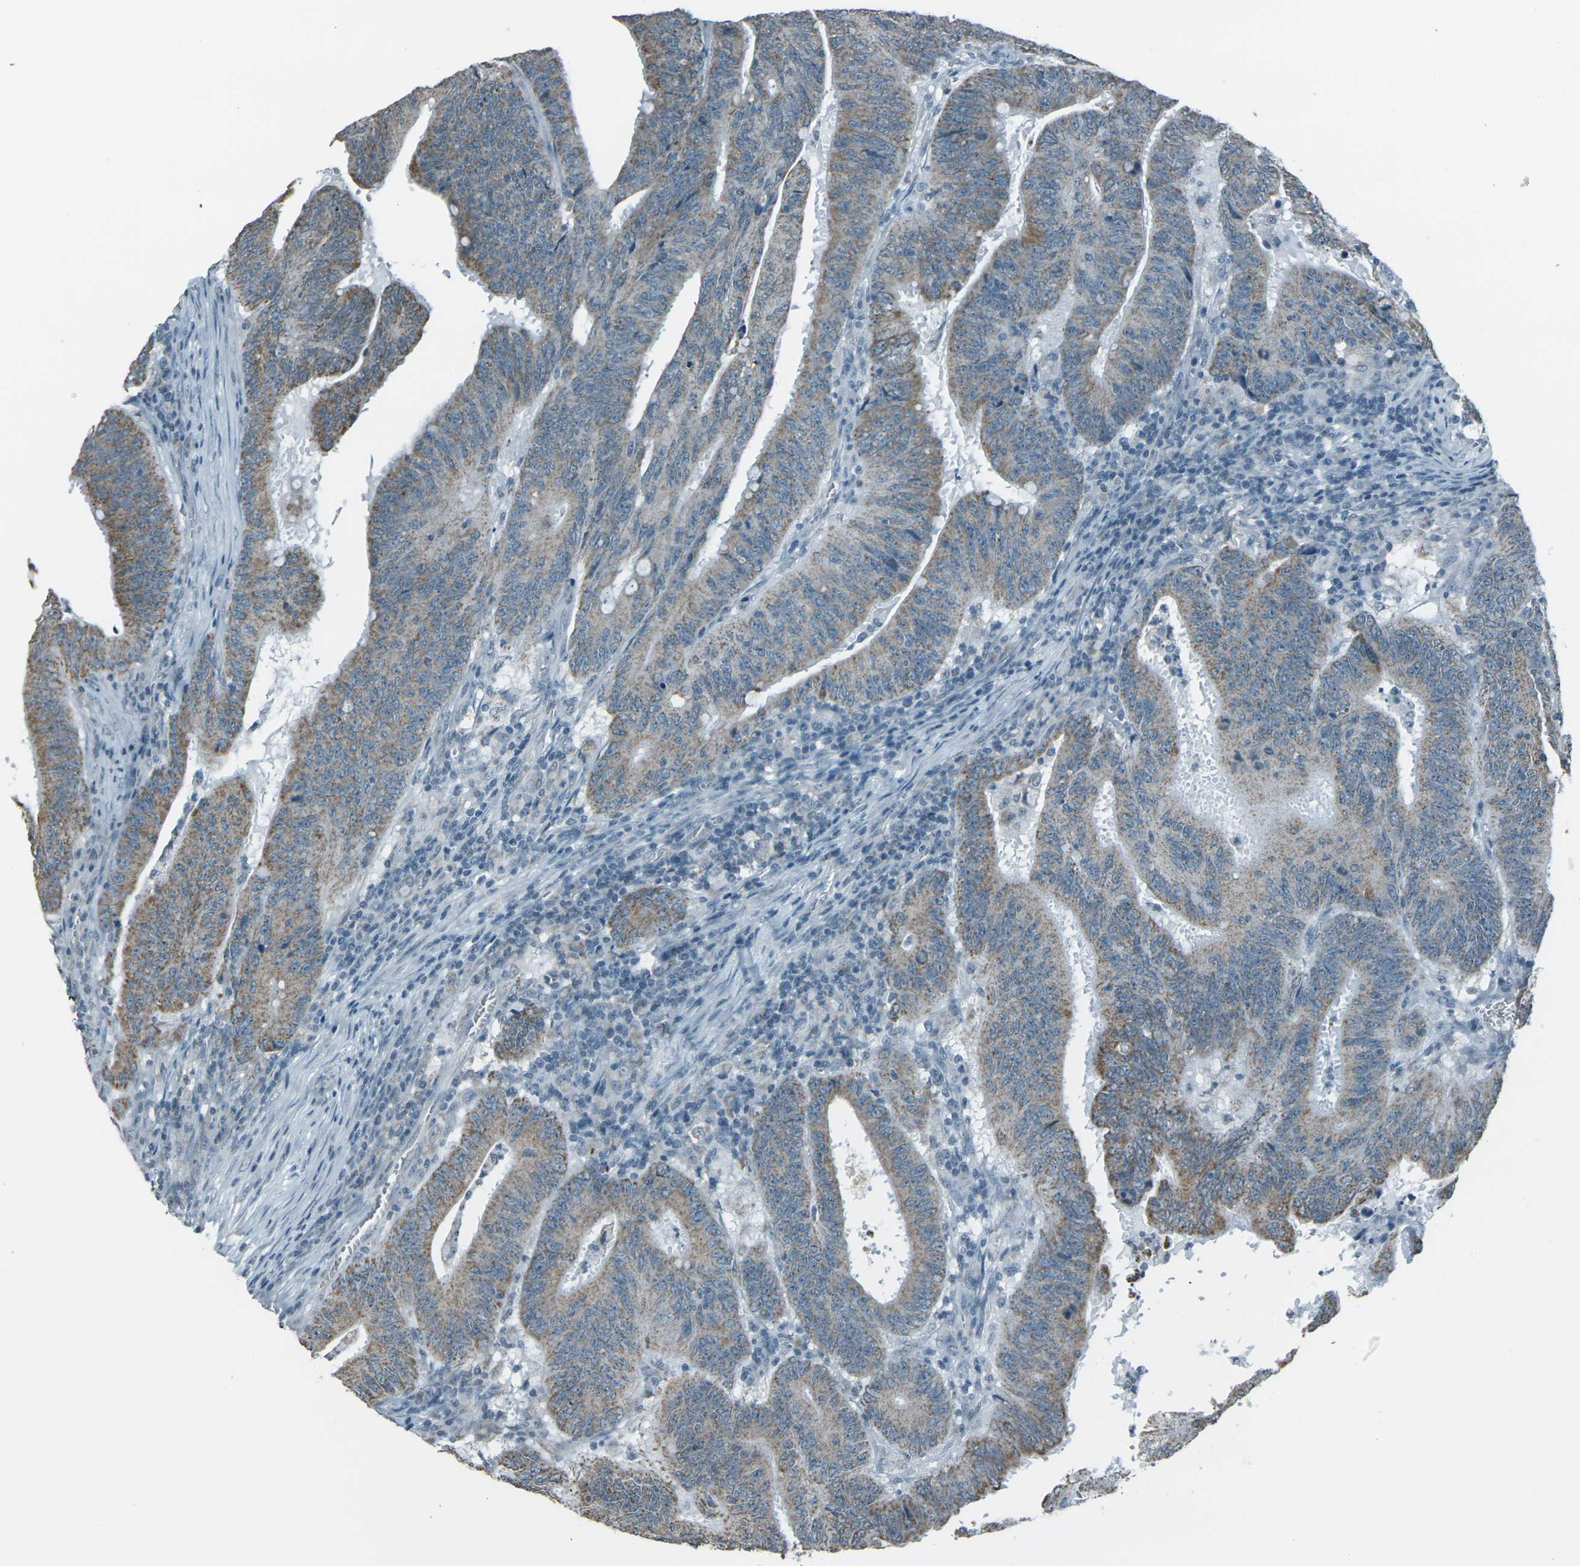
{"staining": {"intensity": "weak", "quantity": ">75%", "location": "cytoplasmic/membranous"}, "tissue": "colorectal cancer", "cell_type": "Tumor cells", "image_type": "cancer", "snomed": [{"axis": "morphology", "description": "Adenocarcinoma, NOS"}, {"axis": "topography", "description": "Colon"}], "caption": "DAB (3,3'-diaminobenzidine) immunohistochemical staining of colorectal cancer exhibits weak cytoplasmic/membranous protein expression in approximately >75% of tumor cells.", "gene": "H2BC1", "patient": {"sex": "male", "age": 45}}